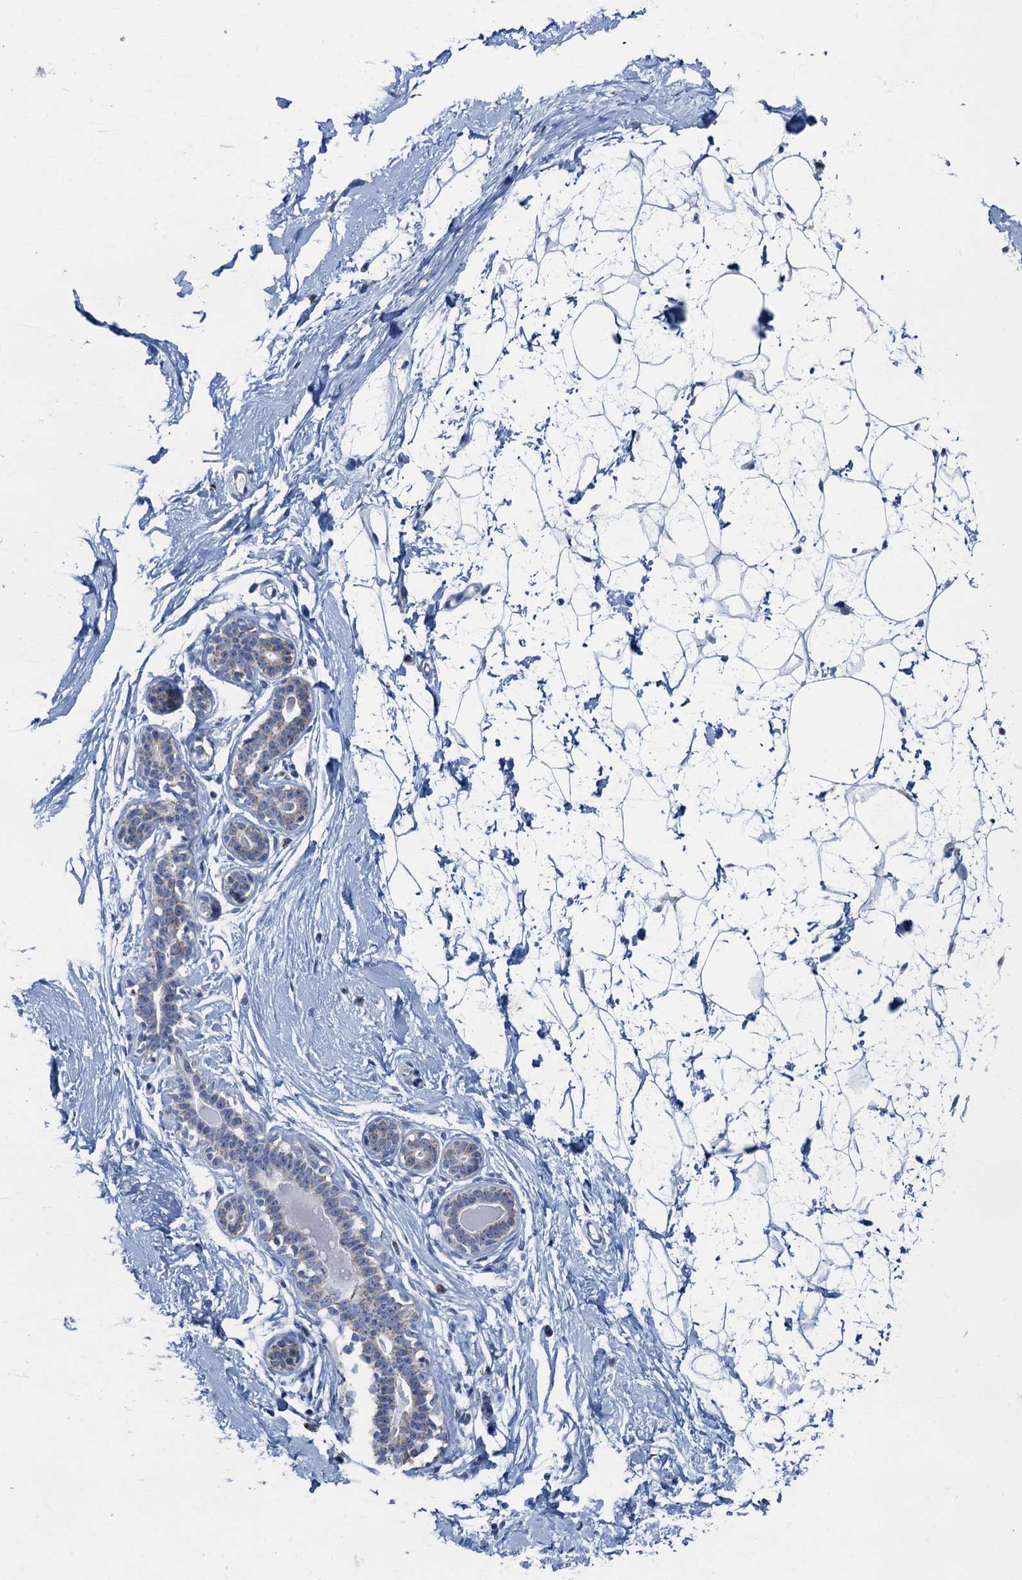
{"staining": {"intensity": "negative", "quantity": "none", "location": "none"}, "tissue": "breast", "cell_type": "Adipocytes", "image_type": "normal", "snomed": [{"axis": "morphology", "description": "Normal tissue, NOS"}, {"axis": "morphology", "description": "Adenoma, NOS"}, {"axis": "topography", "description": "Breast"}], "caption": "Histopathology image shows no significant protein staining in adipocytes of normal breast. (DAB immunohistochemistry (IHC) with hematoxylin counter stain).", "gene": "RAD9B", "patient": {"sex": "female", "age": 23}}